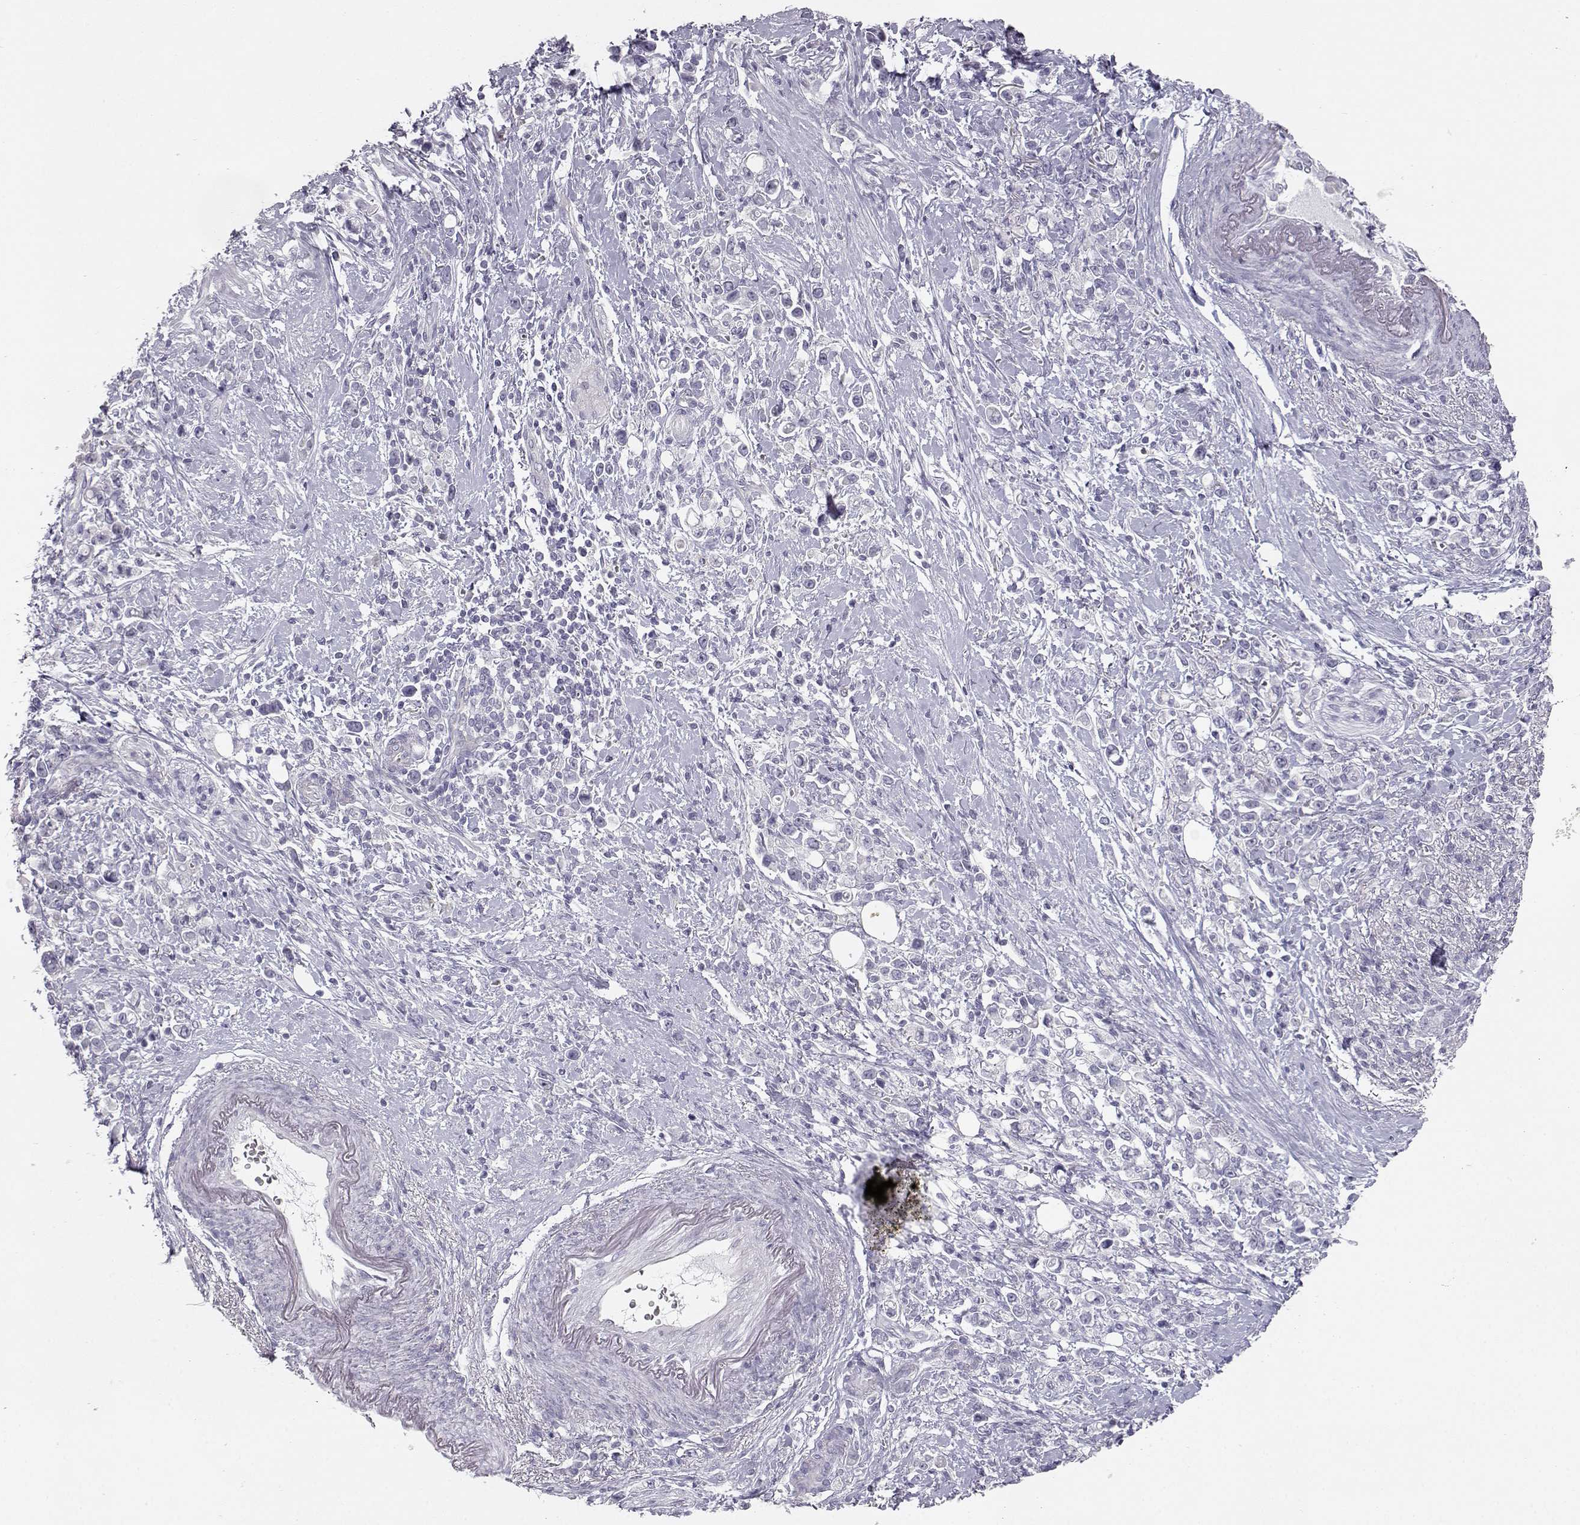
{"staining": {"intensity": "negative", "quantity": "none", "location": "none"}, "tissue": "stomach cancer", "cell_type": "Tumor cells", "image_type": "cancer", "snomed": [{"axis": "morphology", "description": "Adenocarcinoma, NOS"}, {"axis": "topography", "description": "Stomach"}], "caption": "An image of human stomach cancer is negative for staining in tumor cells.", "gene": "MYCBPAP", "patient": {"sex": "male", "age": 63}}